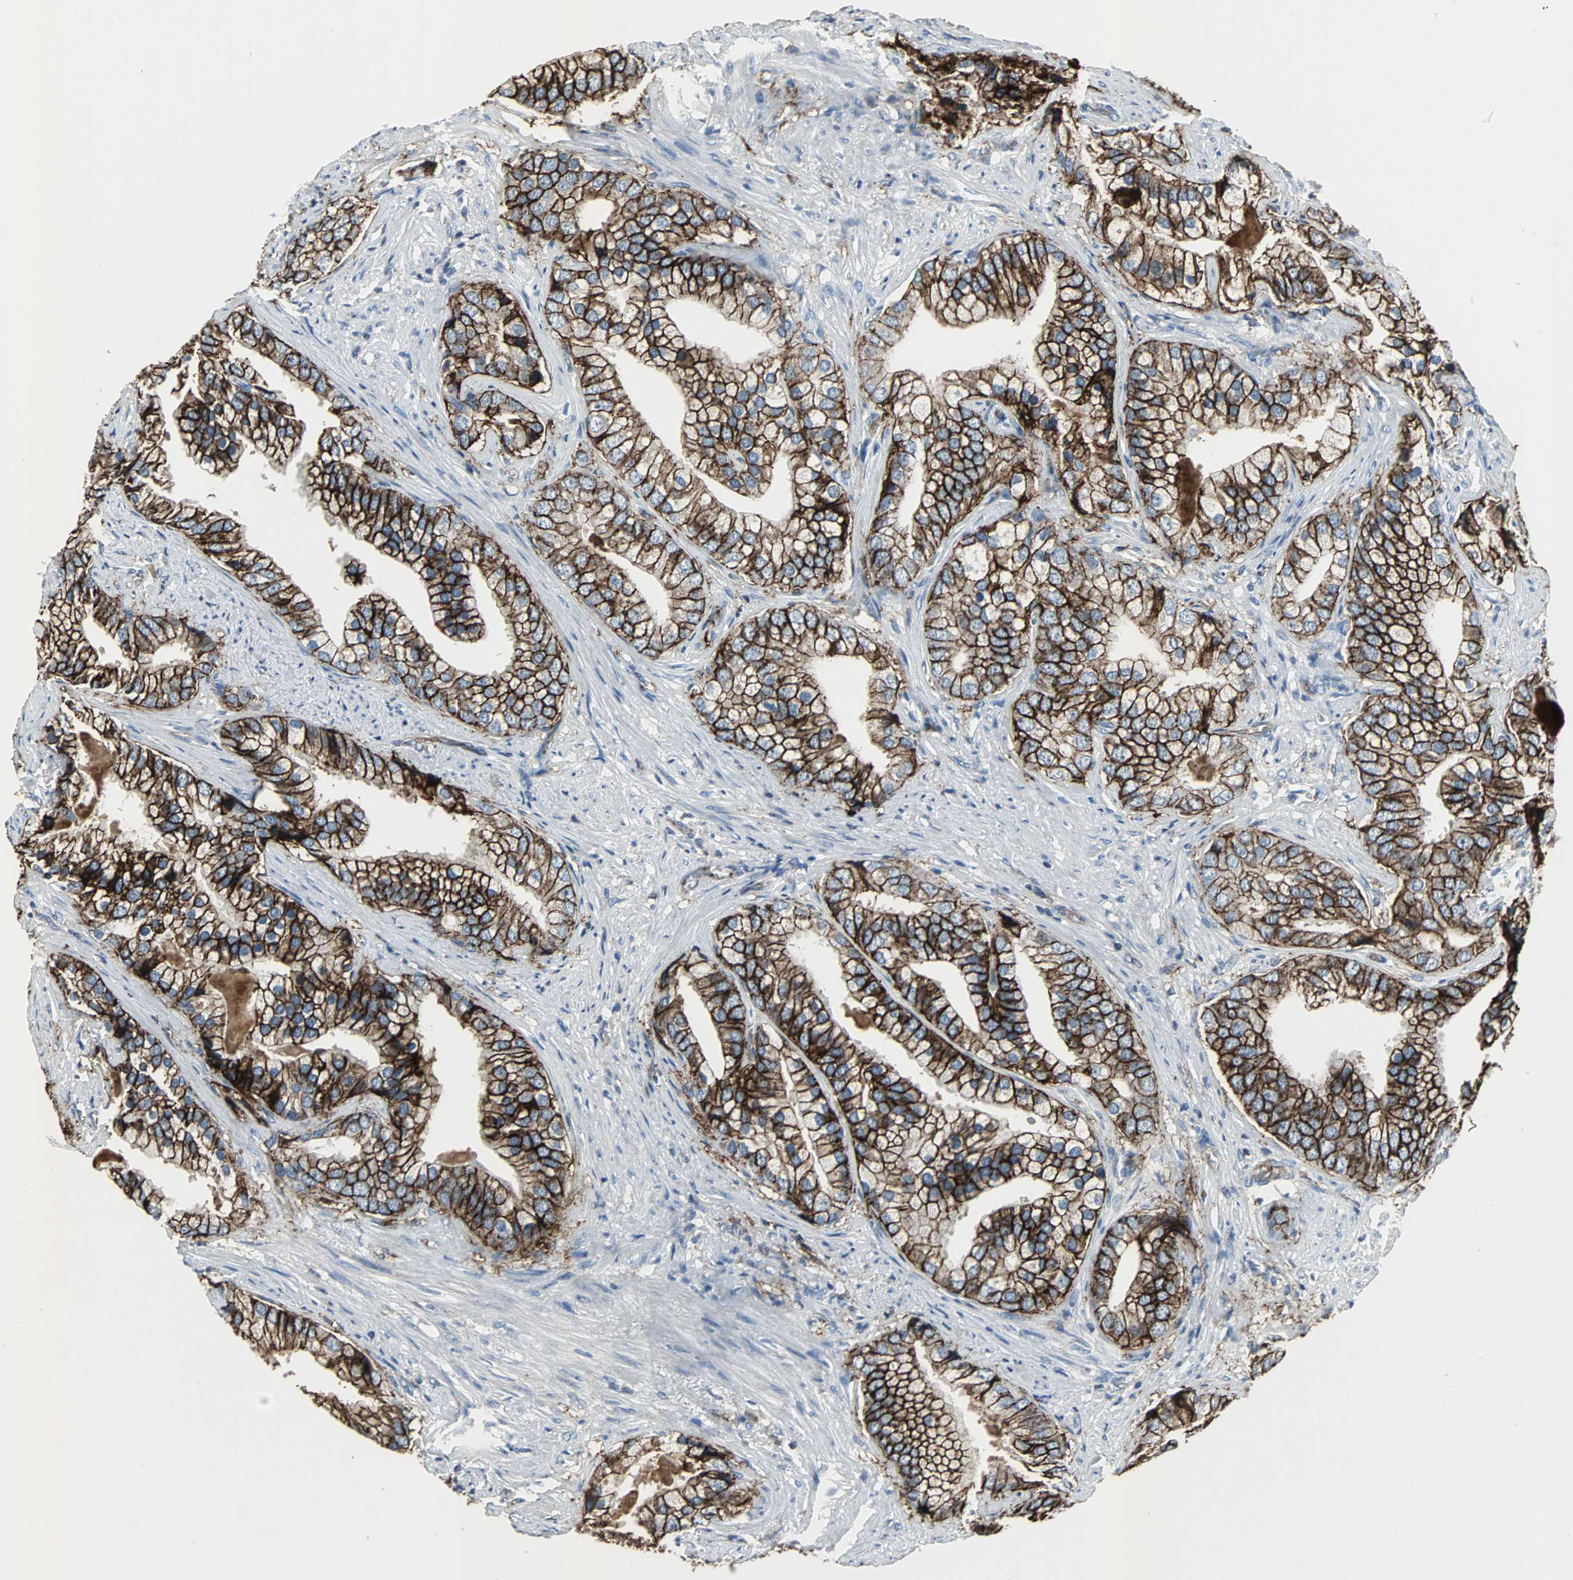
{"staining": {"intensity": "strong", "quantity": ">75%", "location": "cytoplasmic/membranous"}, "tissue": "prostate cancer", "cell_type": "Tumor cells", "image_type": "cancer", "snomed": [{"axis": "morphology", "description": "Adenocarcinoma, Low grade"}, {"axis": "topography", "description": "Prostate"}], "caption": "A brown stain shows strong cytoplasmic/membranous staining of a protein in human adenocarcinoma (low-grade) (prostate) tumor cells.", "gene": "F11R", "patient": {"sex": "male", "age": 71}}